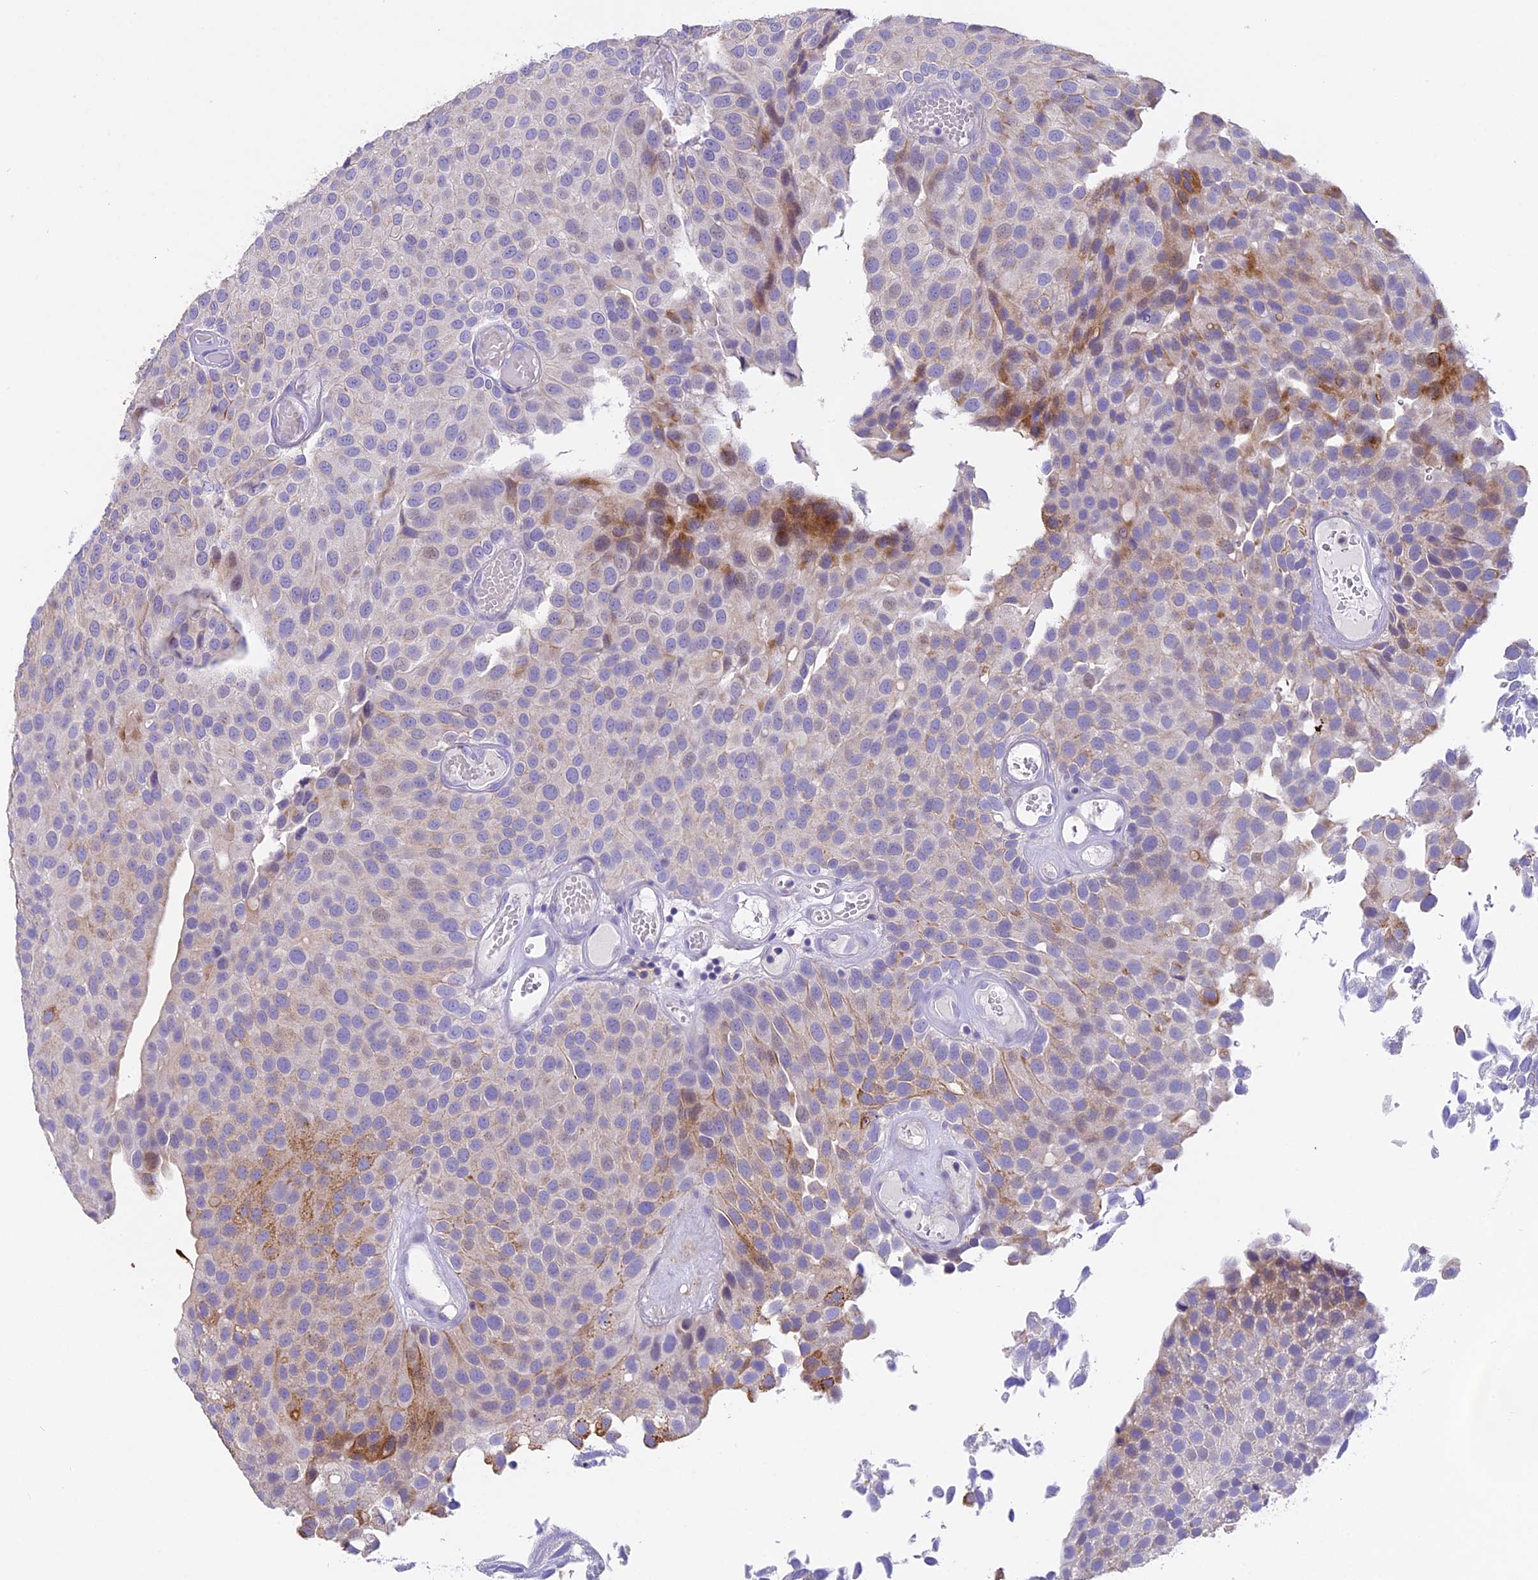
{"staining": {"intensity": "moderate", "quantity": "<25%", "location": "cytoplasmic/membranous"}, "tissue": "urothelial cancer", "cell_type": "Tumor cells", "image_type": "cancer", "snomed": [{"axis": "morphology", "description": "Urothelial carcinoma, Low grade"}, {"axis": "topography", "description": "Urinary bladder"}], "caption": "This photomicrograph exhibits immunohistochemistry staining of human urothelial cancer, with low moderate cytoplasmic/membranous staining in approximately <25% of tumor cells.", "gene": "NOD2", "patient": {"sex": "male", "age": 89}}